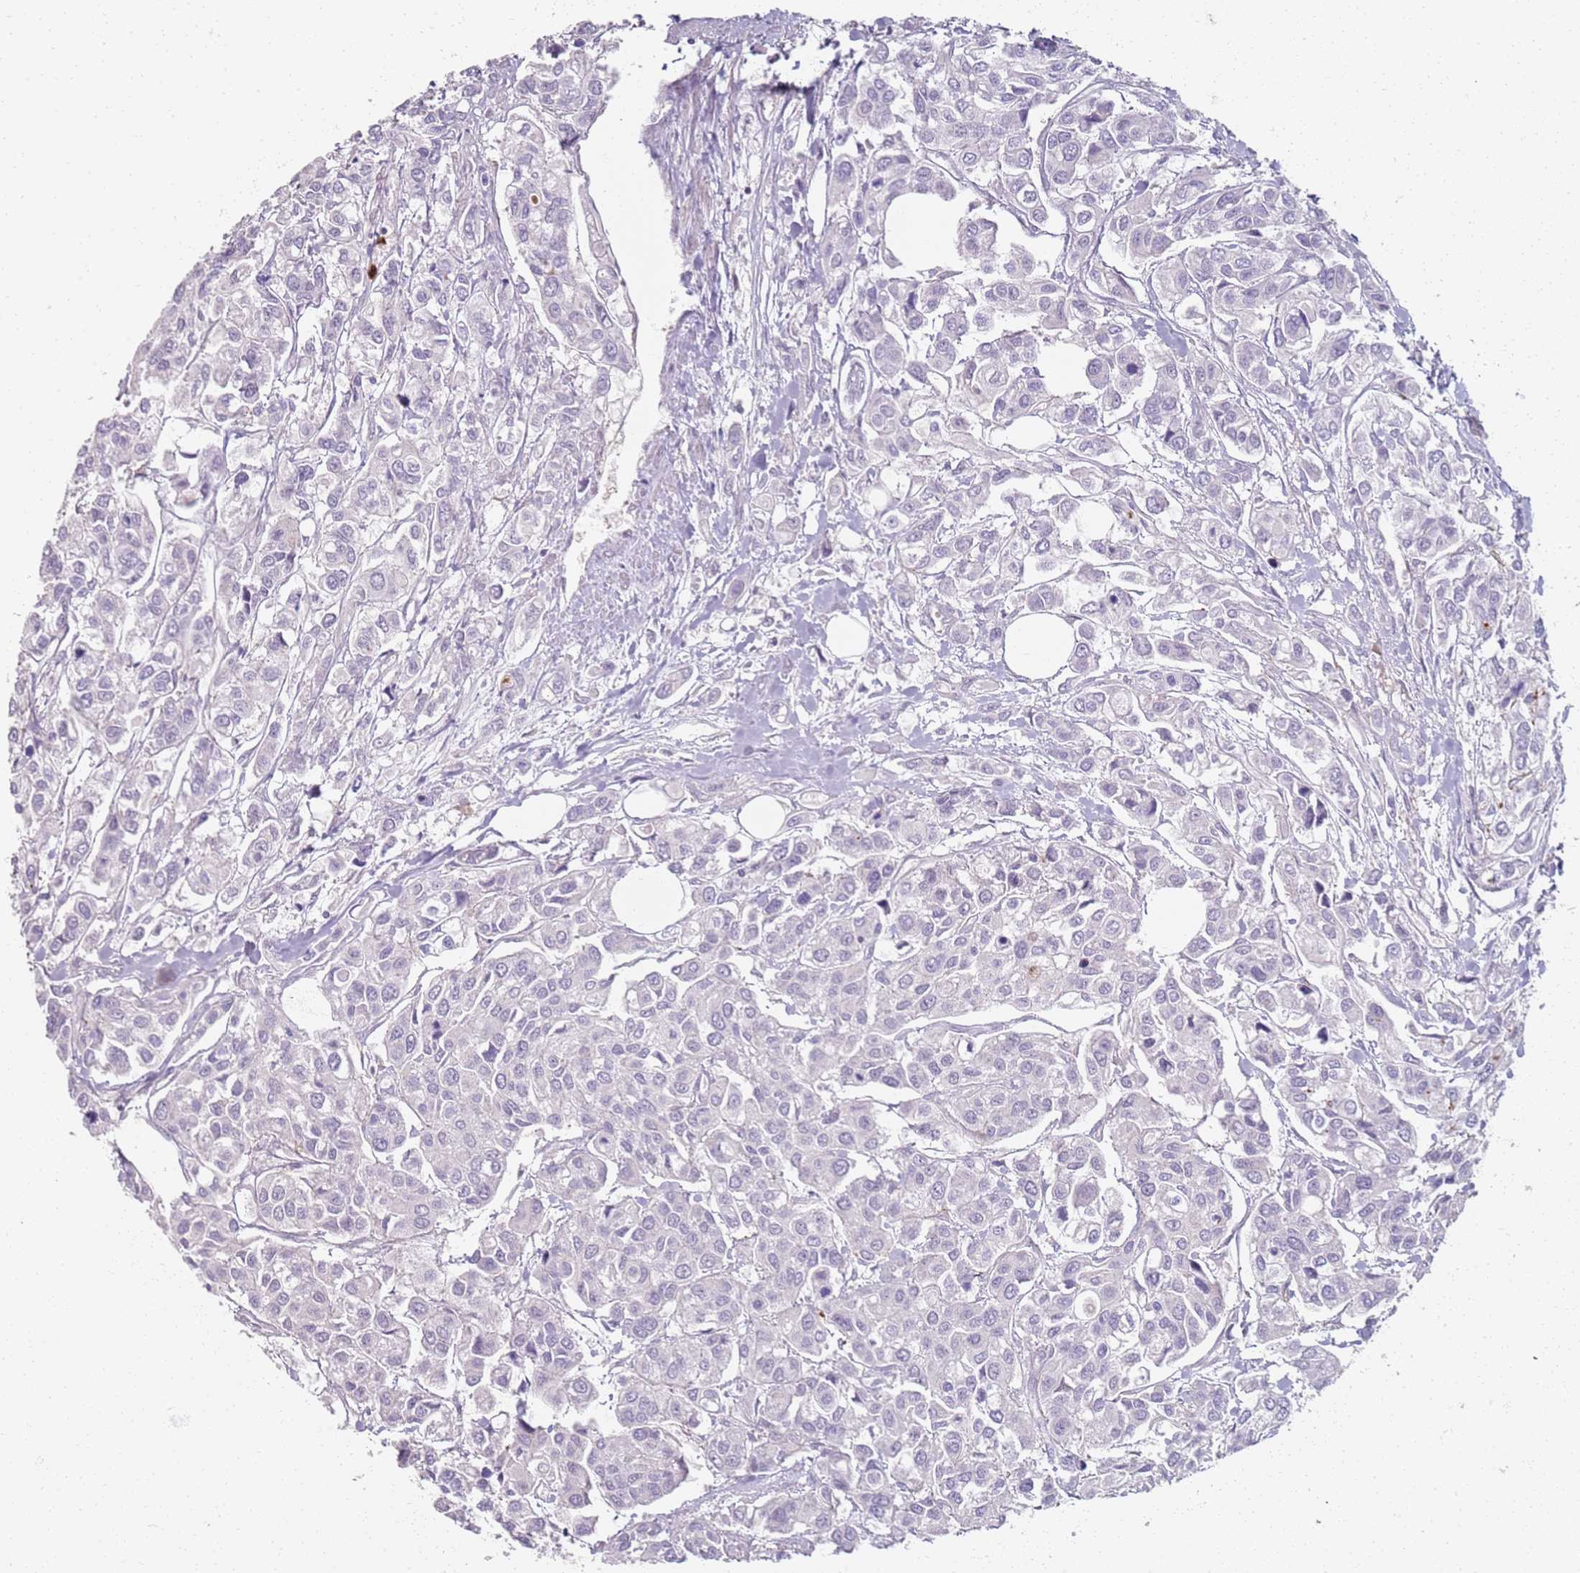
{"staining": {"intensity": "negative", "quantity": "none", "location": "none"}, "tissue": "urothelial cancer", "cell_type": "Tumor cells", "image_type": "cancer", "snomed": [{"axis": "morphology", "description": "Urothelial carcinoma, High grade"}, {"axis": "topography", "description": "Urinary bladder"}], "caption": "Immunohistochemistry (IHC) image of human urothelial cancer stained for a protein (brown), which exhibits no positivity in tumor cells.", "gene": "CD40LG", "patient": {"sex": "male", "age": 67}}